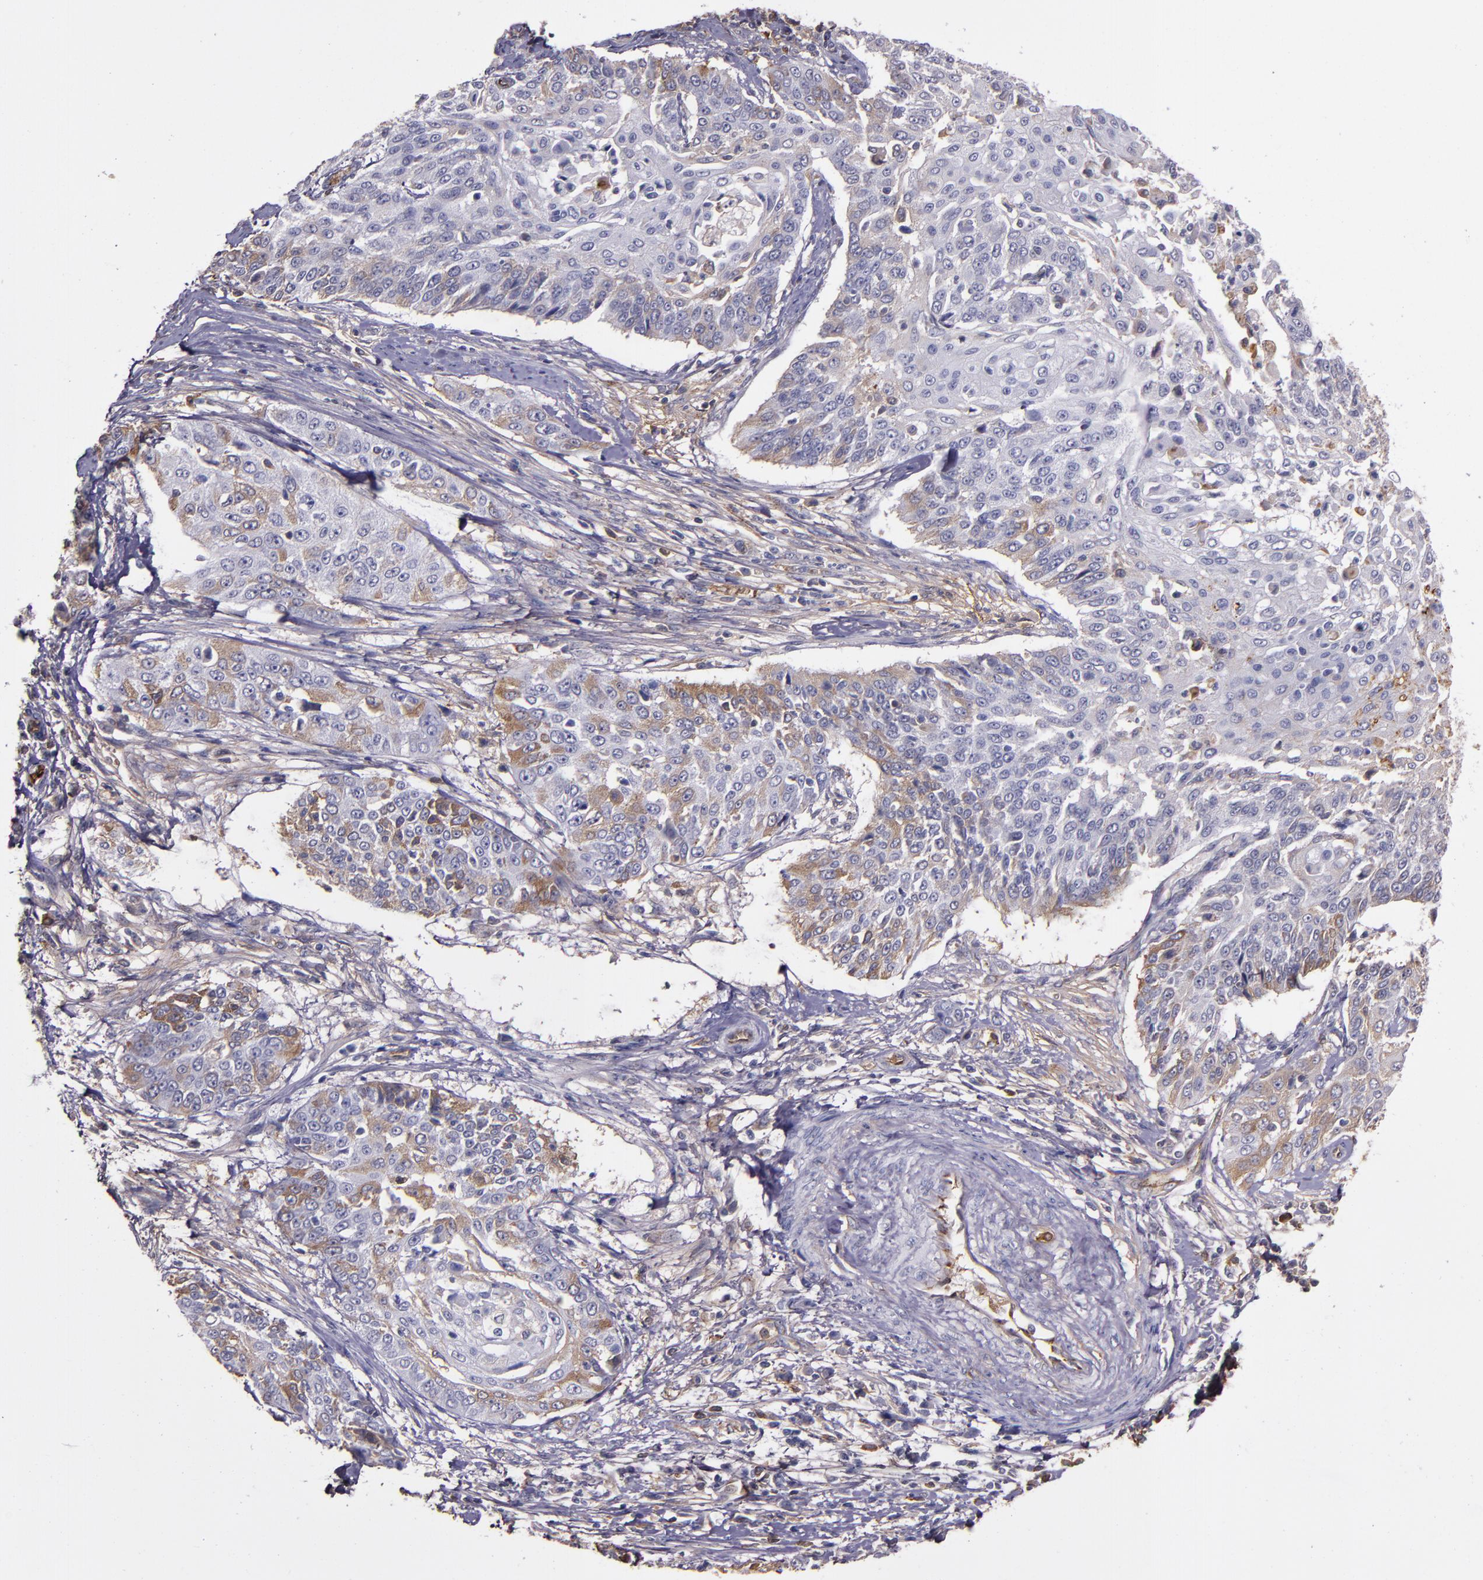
{"staining": {"intensity": "weak", "quantity": "<25%", "location": "cytoplasmic/membranous"}, "tissue": "cervical cancer", "cell_type": "Tumor cells", "image_type": "cancer", "snomed": [{"axis": "morphology", "description": "Squamous cell carcinoma, NOS"}, {"axis": "topography", "description": "Cervix"}], "caption": "There is no significant positivity in tumor cells of cervical cancer (squamous cell carcinoma).", "gene": "A2M", "patient": {"sex": "female", "age": 64}}